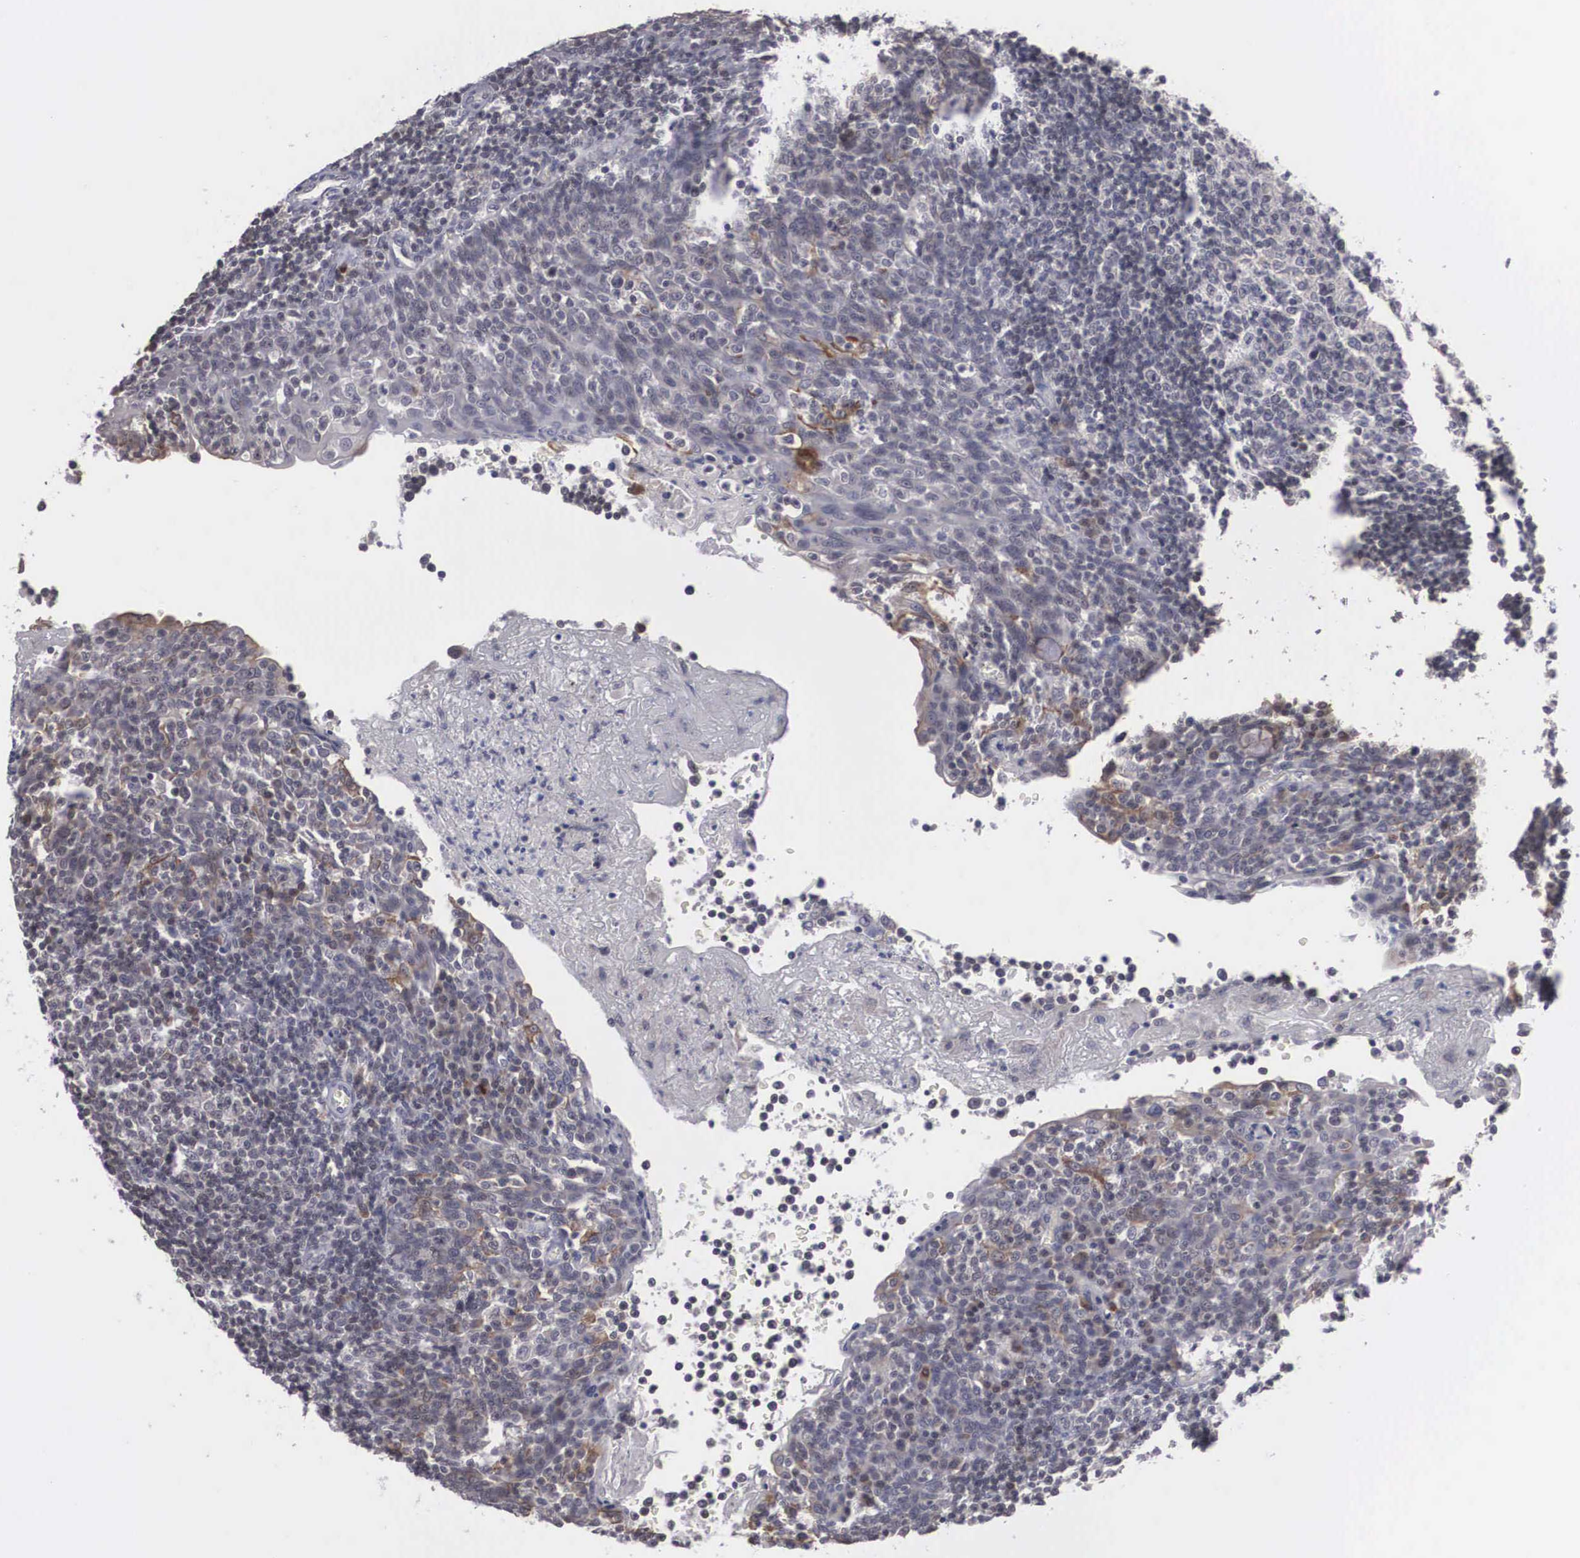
{"staining": {"intensity": "moderate", "quantity": "25%-75%", "location": "cytoplasmic/membranous"}, "tissue": "tonsil", "cell_type": "Germinal center cells", "image_type": "normal", "snomed": [{"axis": "morphology", "description": "Normal tissue, NOS"}, {"axis": "topography", "description": "Tonsil"}], "caption": "Immunohistochemistry (IHC) image of benign tonsil: human tonsil stained using IHC reveals medium levels of moderate protein expression localized specifically in the cytoplasmic/membranous of germinal center cells, appearing as a cytoplasmic/membranous brown color.", "gene": "WDR89", "patient": {"sex": "female", "age": 3}}